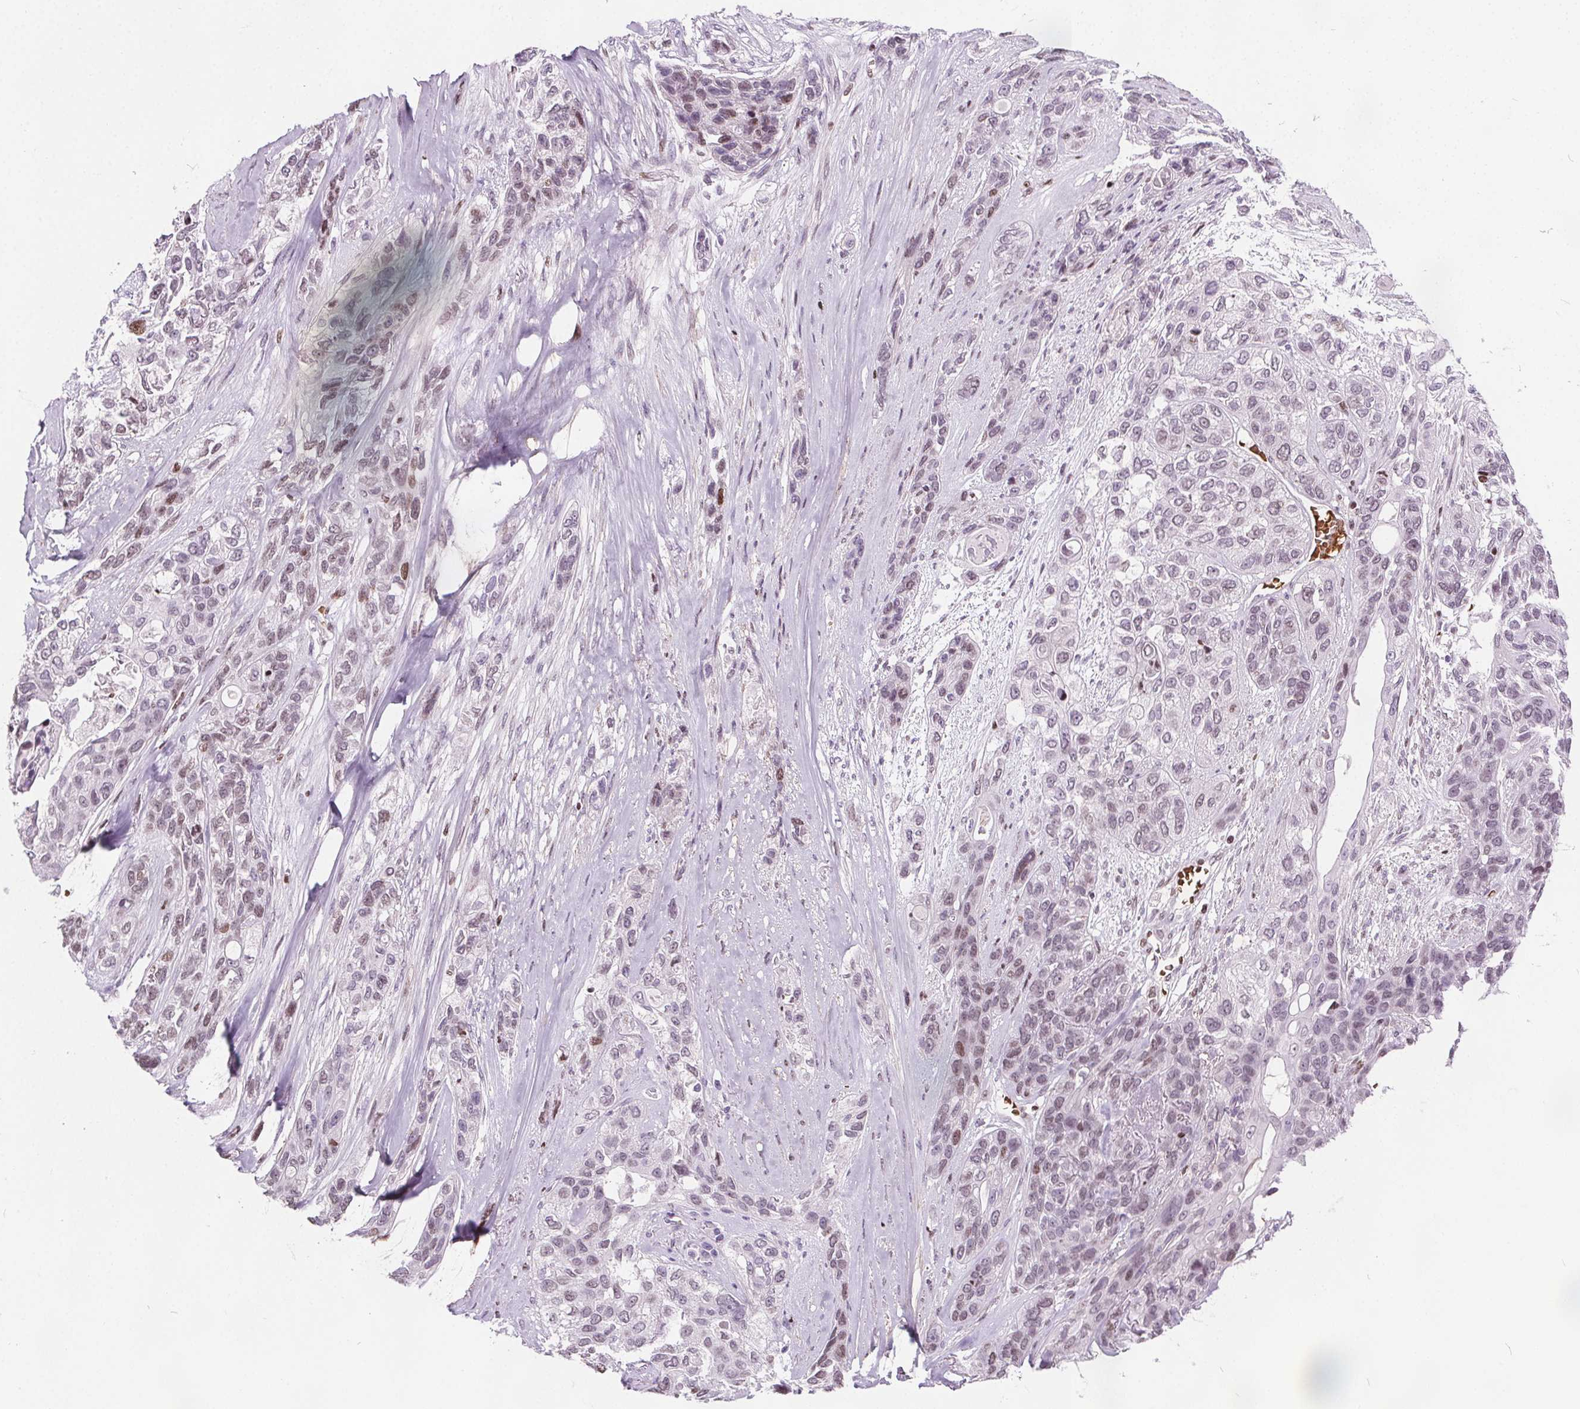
{"staining": {"intensity": "weak", "quantity": "<25%", "location": "nuclear"}, "tissue": "lung cancer", "cell_type": "Tumor cells", "image_type": "cancer", "snomed": [{"axis": "morphology", "description": "Squamous cell carcinoma, NOS"}, {"axis": "topography", "description": "Lung"}], "caption": "IHC of lung squamous cell carcinoma demonstrates no expression in tumor cells.", "gene": "ISLR2", "patient": {"sex": "female", "age": 70}}